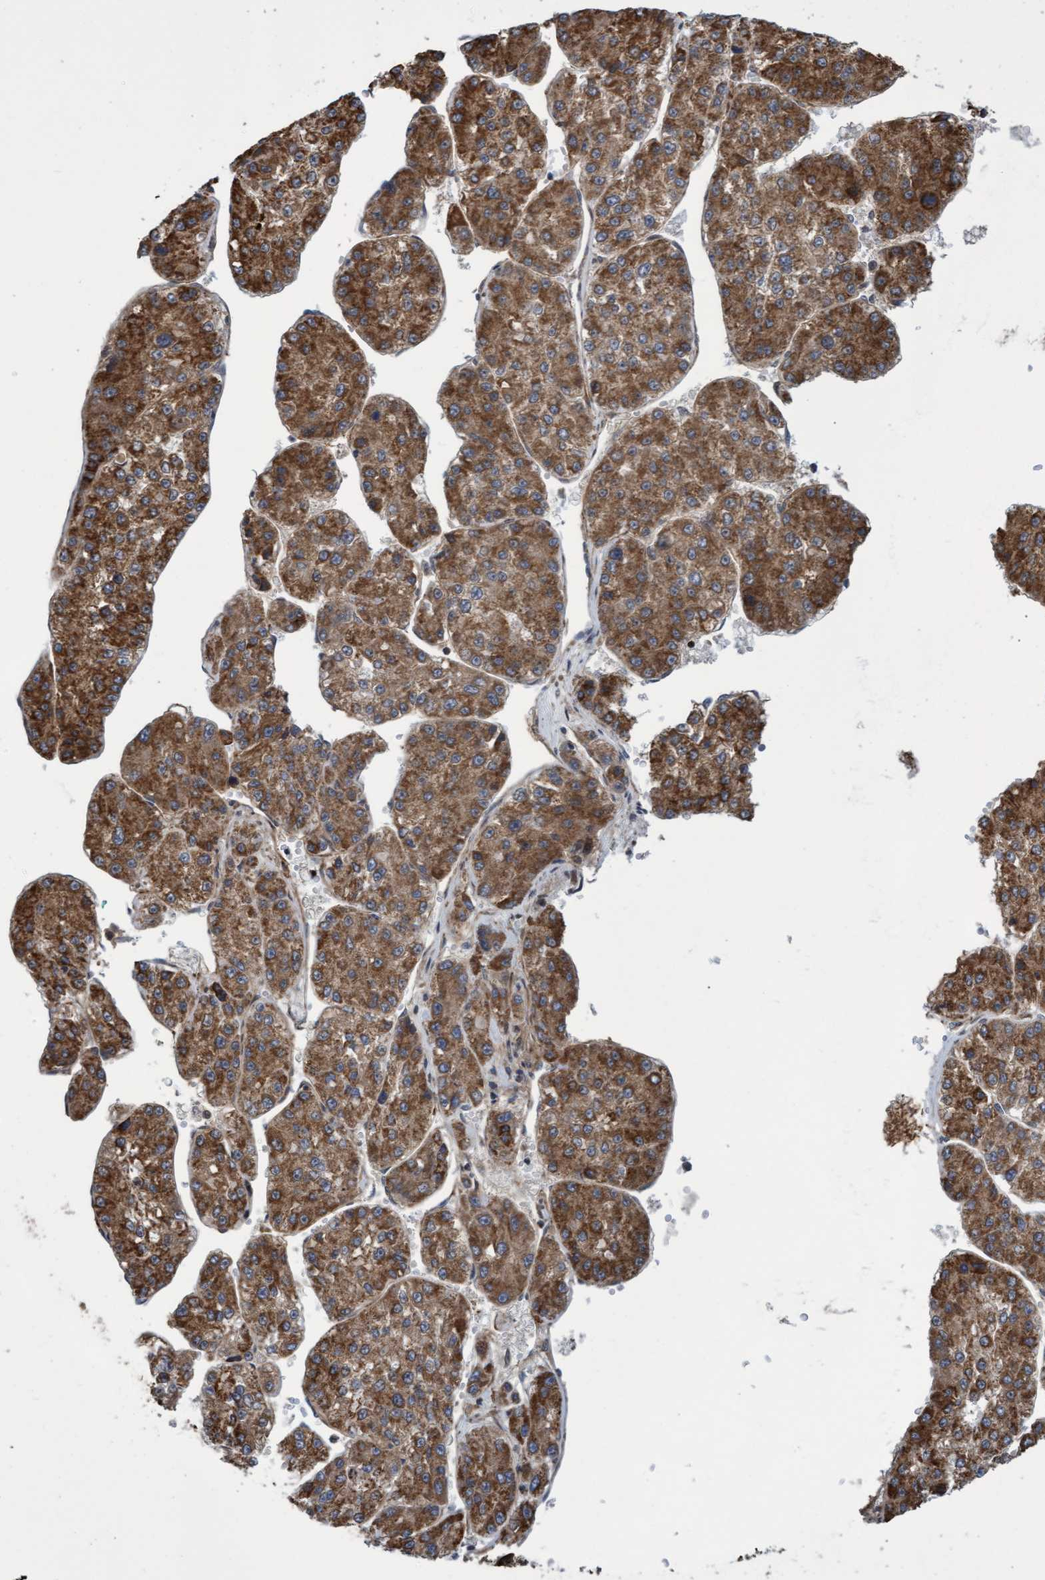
{"staining": {"intensity": "strong", "quantity": ">75%", "location": "cytoplasmic/membranous"}, "tissue": "liver cancer", "cell_type": "Tumor cells", "image_type": "cancer", "snomed": [{"axis": "morphology", "description": "Carcinoma, Hepatocellular, NOS"}, {"axis": "topography", "description": "Liver"}], "caption": "Immunohistochemistry (IHC) staining of liver hepatocellular carcinoma, which displays high levels of strong cytoplasmic/membranous expression in approximately >75% of tumor cells indicating strong cytoplasmic/membranous protein positivity. The staining was performed using DAB (3,3'-diaminobenzidine) (brown) for protein detection and nuclei were counterstained in hematoxylin (blue).", "gene": "TNFRSF10B", "patient": {"sex": "female", "age": 73}}